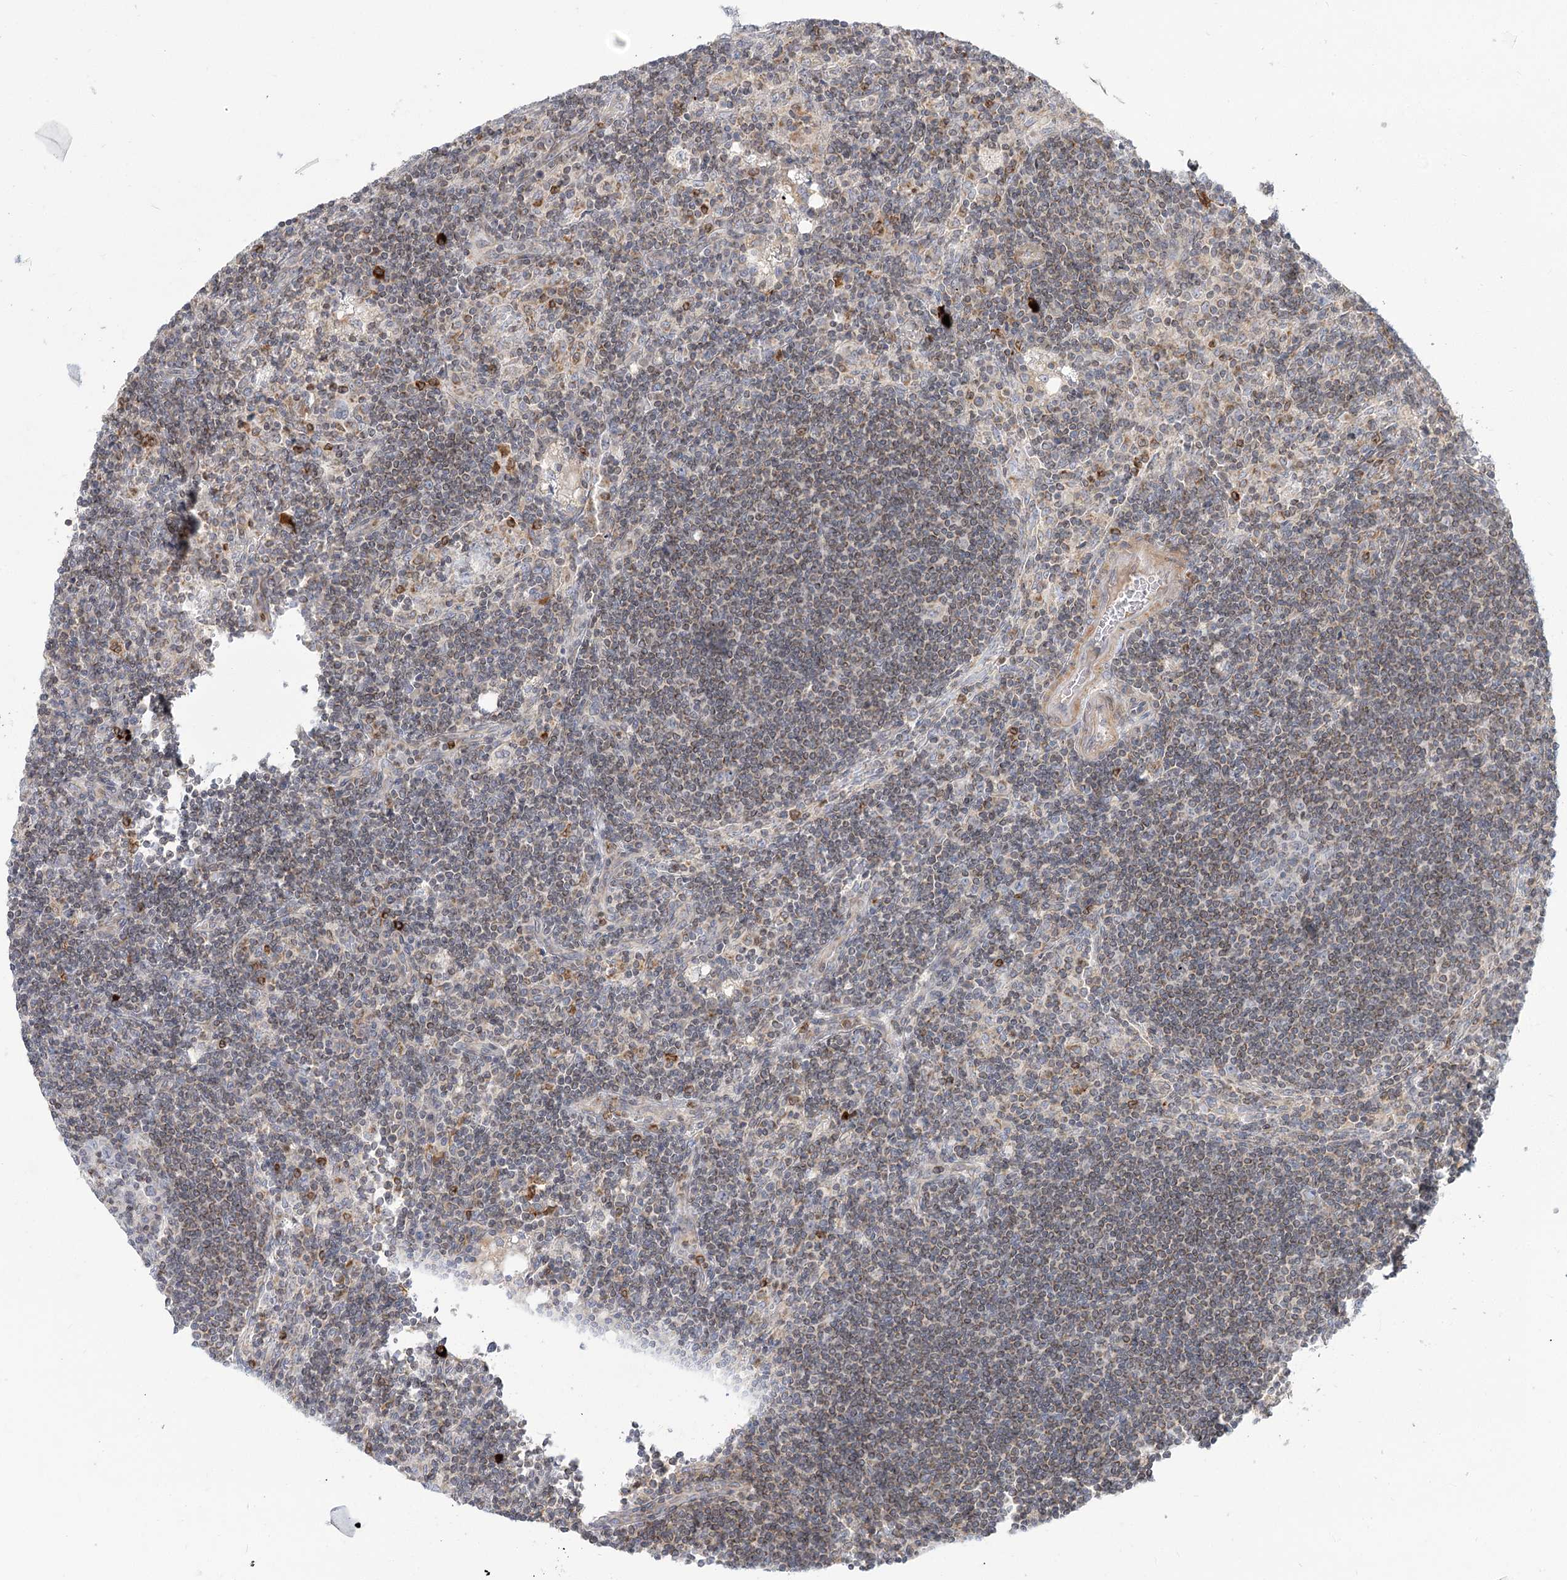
{"staining": {"intensity": "moderate", "quantity": "<25%", "location": "cytoplasmic/membranous"}, "tissue": "lymph node", "cell_type": "Germinal center cells", "image_type": "normal", "snomed": [{"axis": "morphology", "description": "Normal tissue, NOS"}, {"axis": "topography", "description": "Lymph node"}], "caption": "An image of lymph node stained for a protein reveals moderate cytoplasmic/membranous brown staining in germinal center cells.", "gene": "MTMR3", "patient": {"sex": "male", "age": 69}}